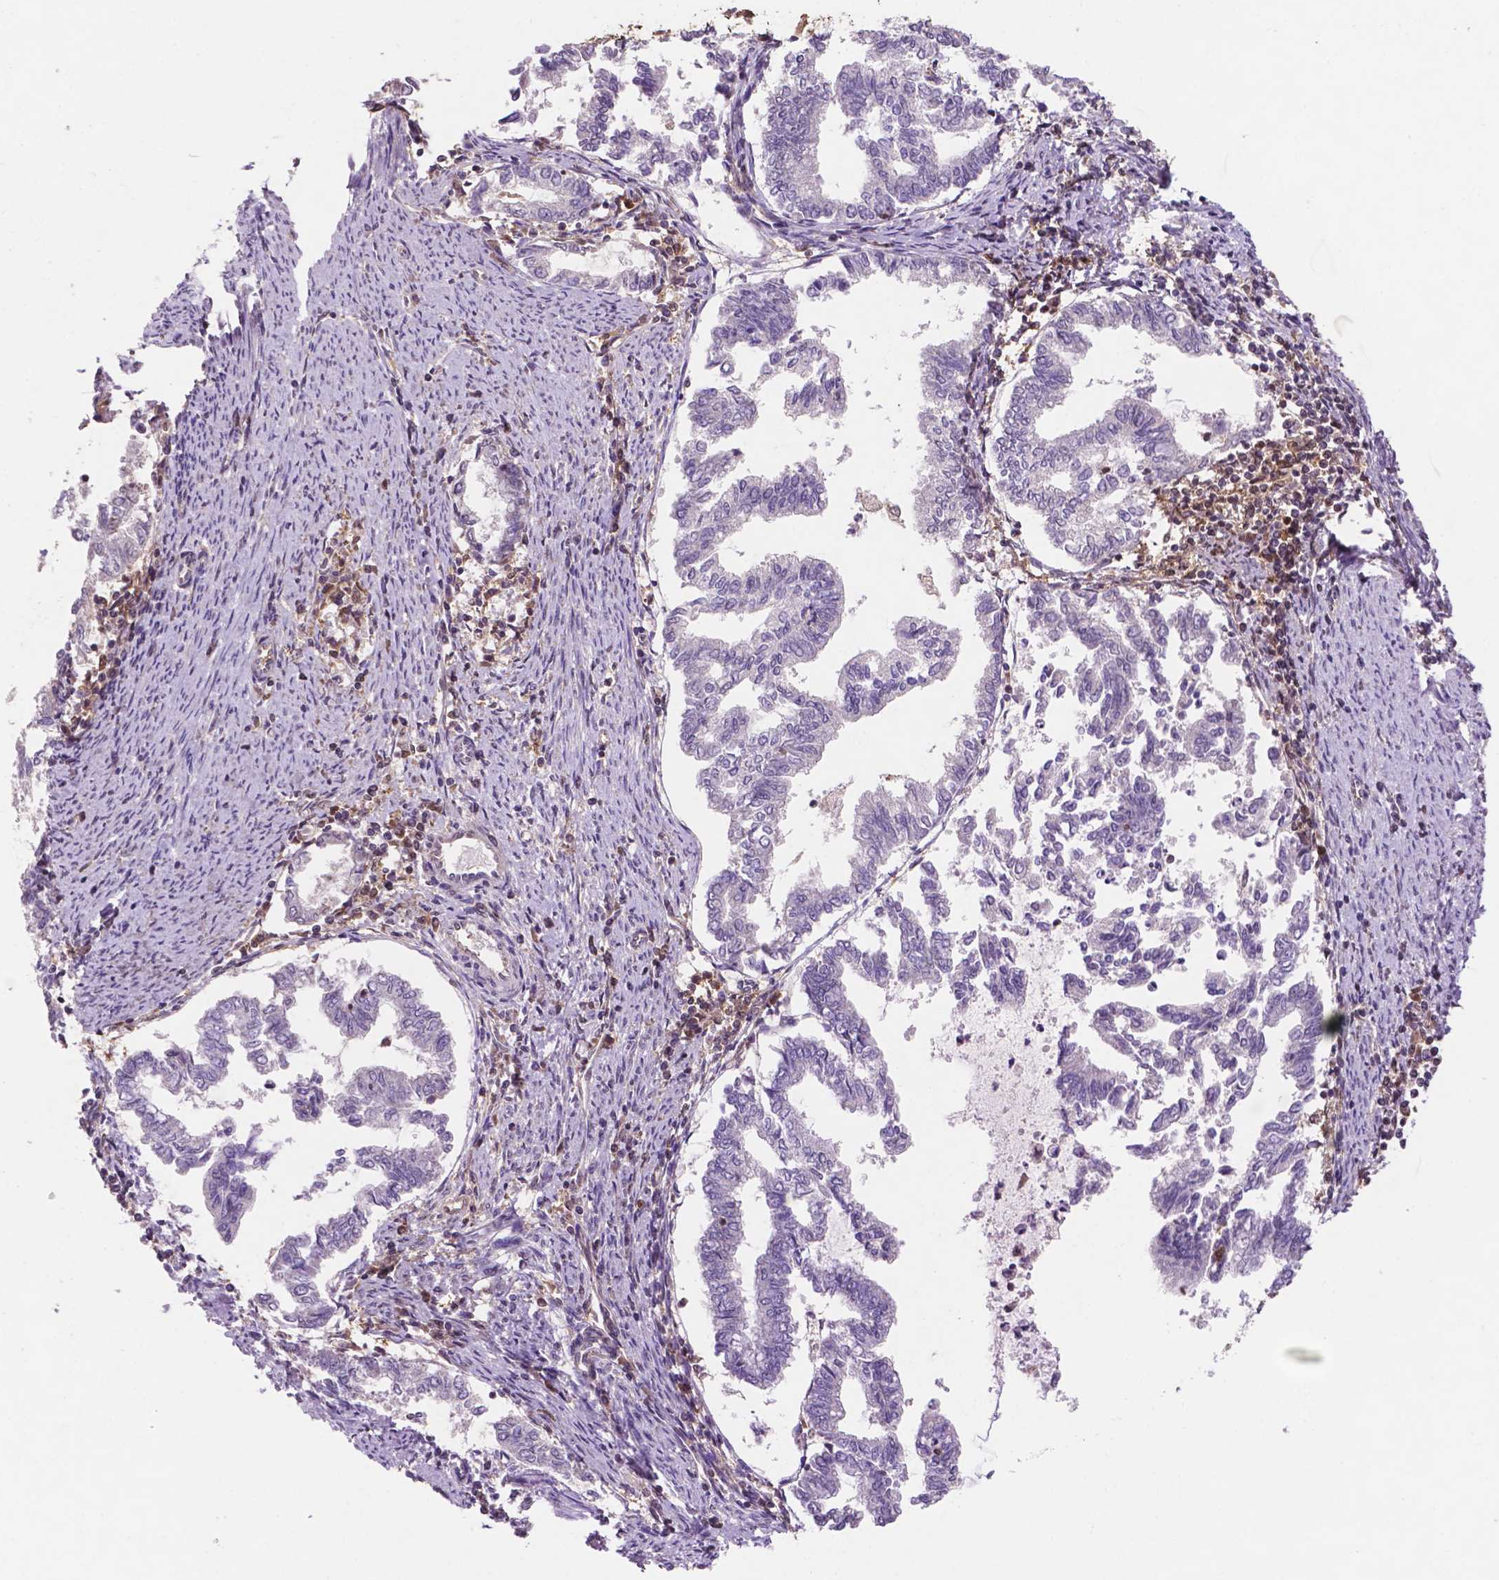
{"staining": {"intensity": "negative", "quantity": "none", "location": "none"}, "tissue": "endometrial cancer", "cell_type": "Tumor cells", "image_type": "cancer", "snomed": [{"axis": "morphology", "description": "Adenocarcinoma, NOS"}, {"axis": "topography", "description": "Endometrium"}], "caption": "Human endometrial cancer stained for a protein using immunohistochemistry exhibits no expression in tumor cells.", "gene": "UBE2L6", "patient": {"sex": "female", "age": 79}}